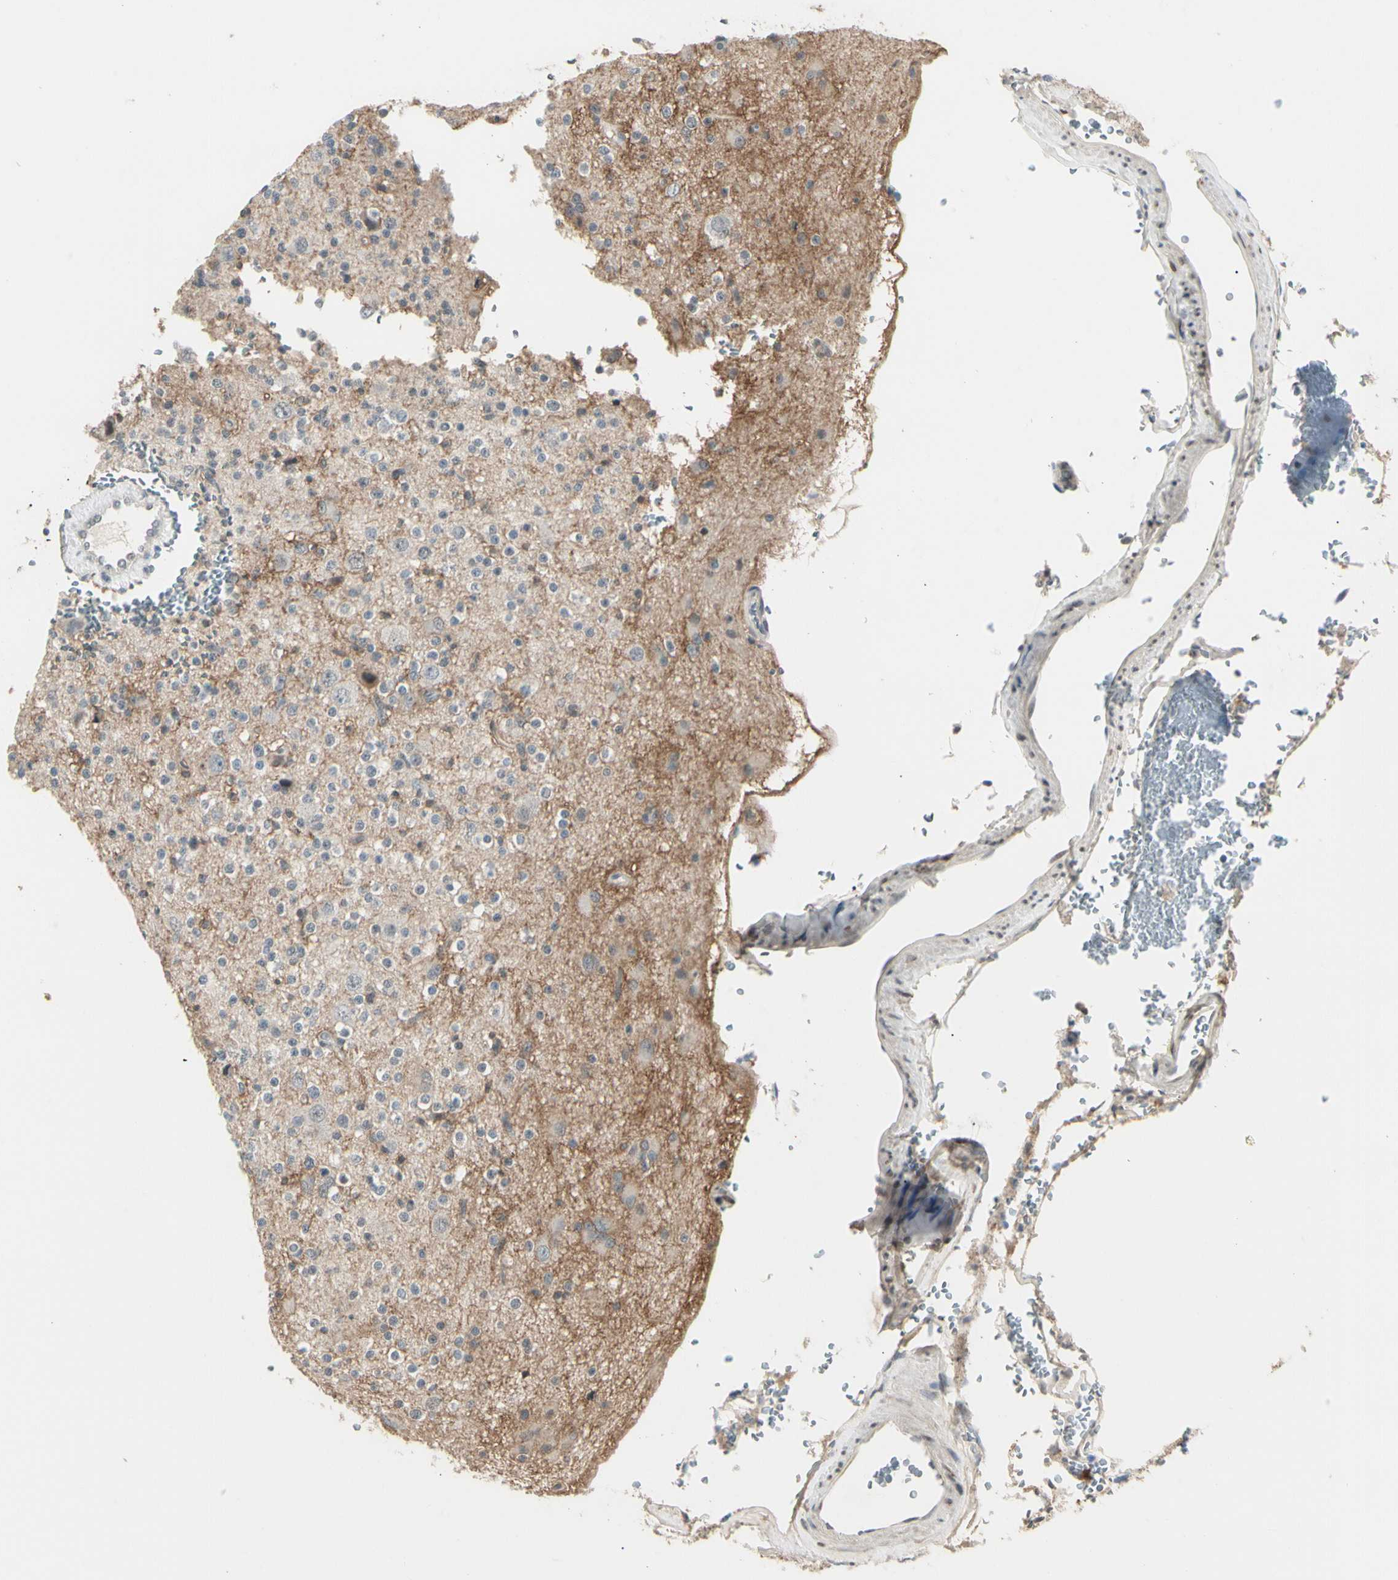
{"staining": {"intensity": "negative", "quantity": "none", "location": "none"}, "tissue": "glioma", "cell_type": "Tumor cells", "image_type": "cancer", "snomed": [{"axis": "morphology", "description": "Glioma, malignant, High grade"}, {"axis": "topography", "description": "Brain"}], "caption": "High power microscopy image of an immunohistochemistry image of glioma, revealing no significant positivity in tumor cells.", "gene": "GREM1", "patient": {"sex": "male", "age": 47}}